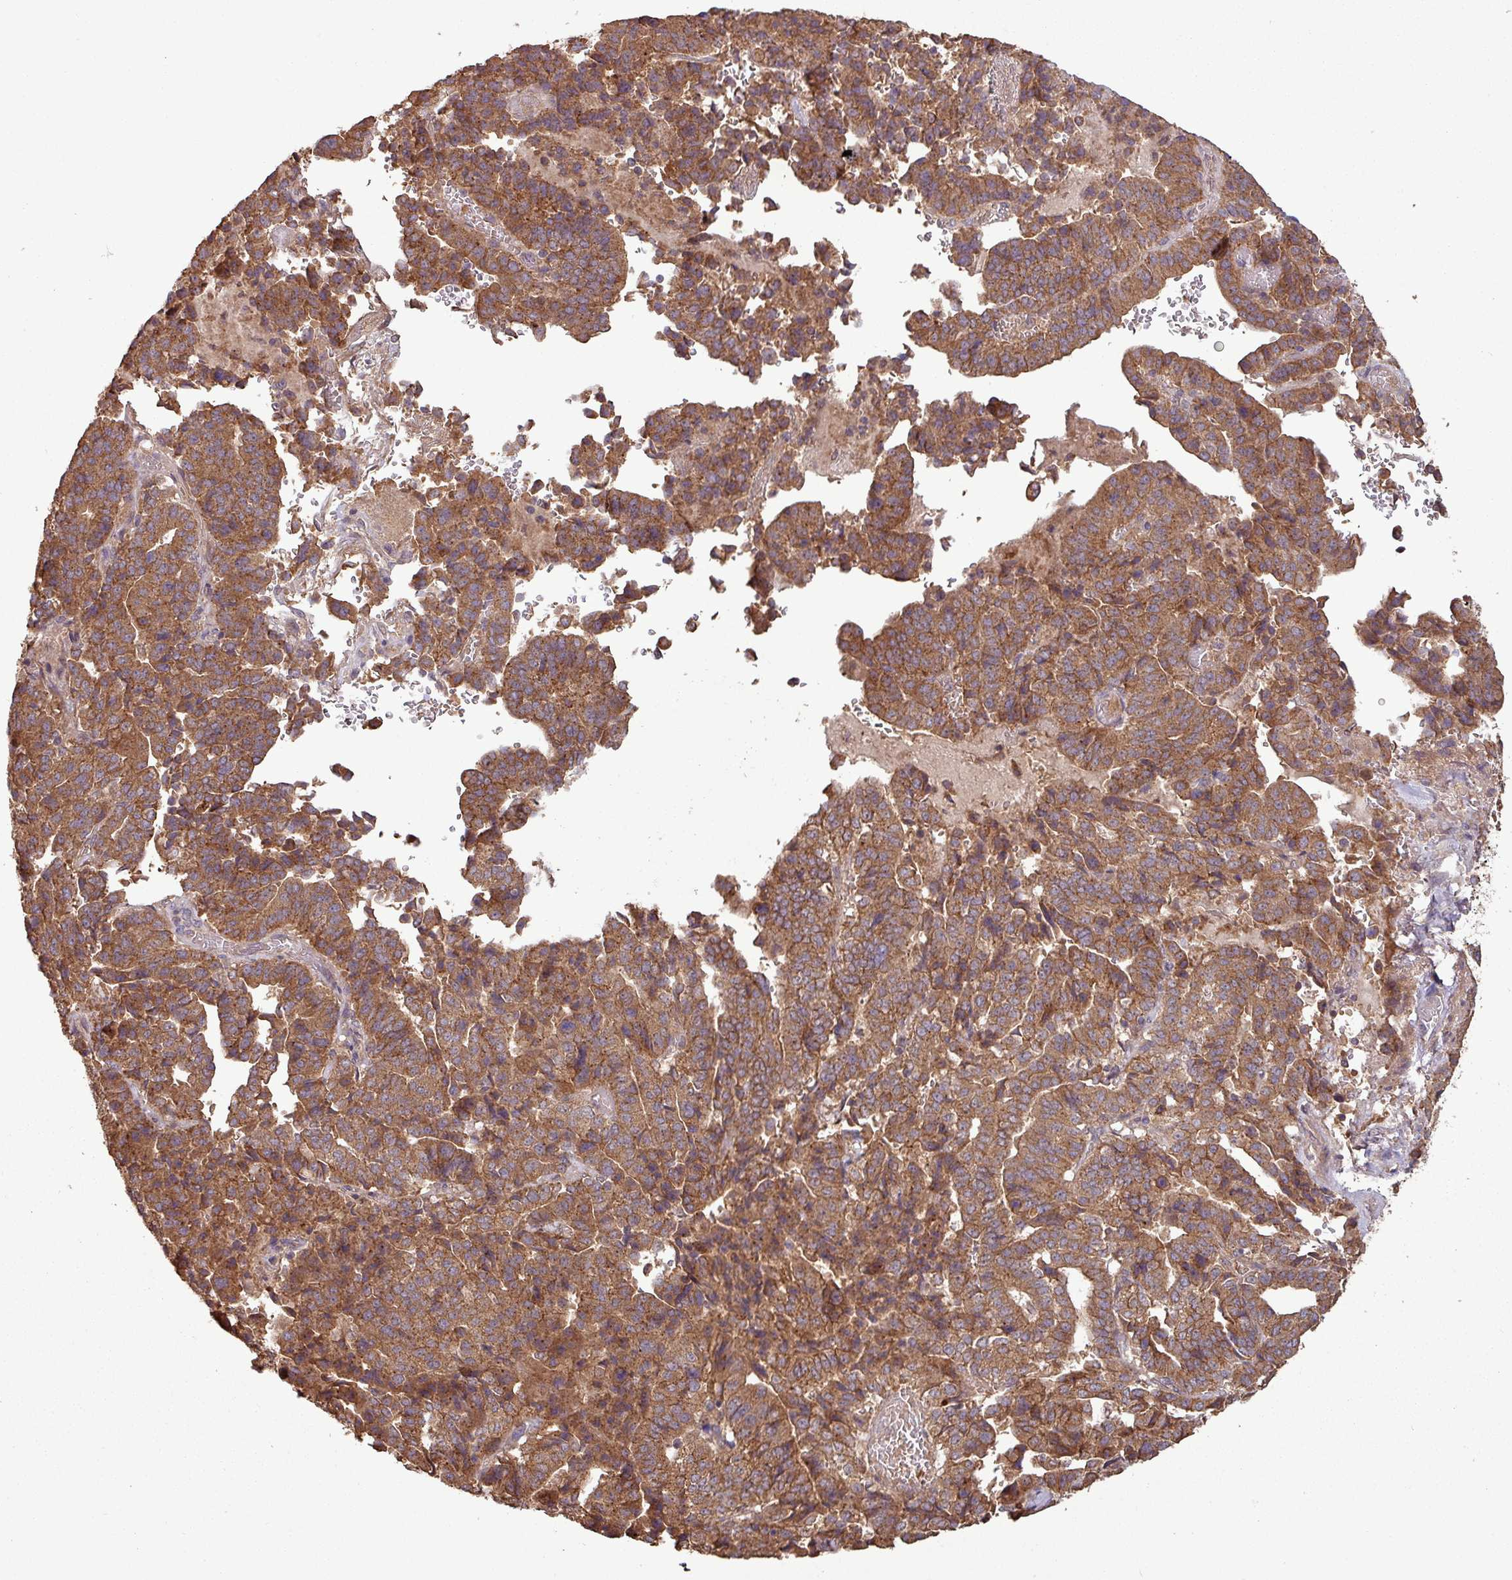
{"staining": {"intensity": "moderate", "quantity": ">75%", "location": "cytoplasmic/membranous"}, "tissue": "stomach cancer", "cell_type": "Tumor cells", "image_type": "cancer", "snomed": [{"axis": "morphology", "description": "Adenocarcinoma, NOS"}, {"axis": "topography", "description": "Stomach"}], "caption": "Immunohistochemistry (IHC) (DAB) staining of stomach cancer (adenocarcinoma) displays moderate cytoplasmic/membranous protein staining in about >75% of tumor cells. The staining was performed using DAB (3,3'-diaminobenzidine) to visualize the protein expression in brown, while the nuclei were stained in blue with hematoxylin (Magnification: 20x).", "gene": "NT5C3A", "patient": {"sex": "male", "age": 48}}